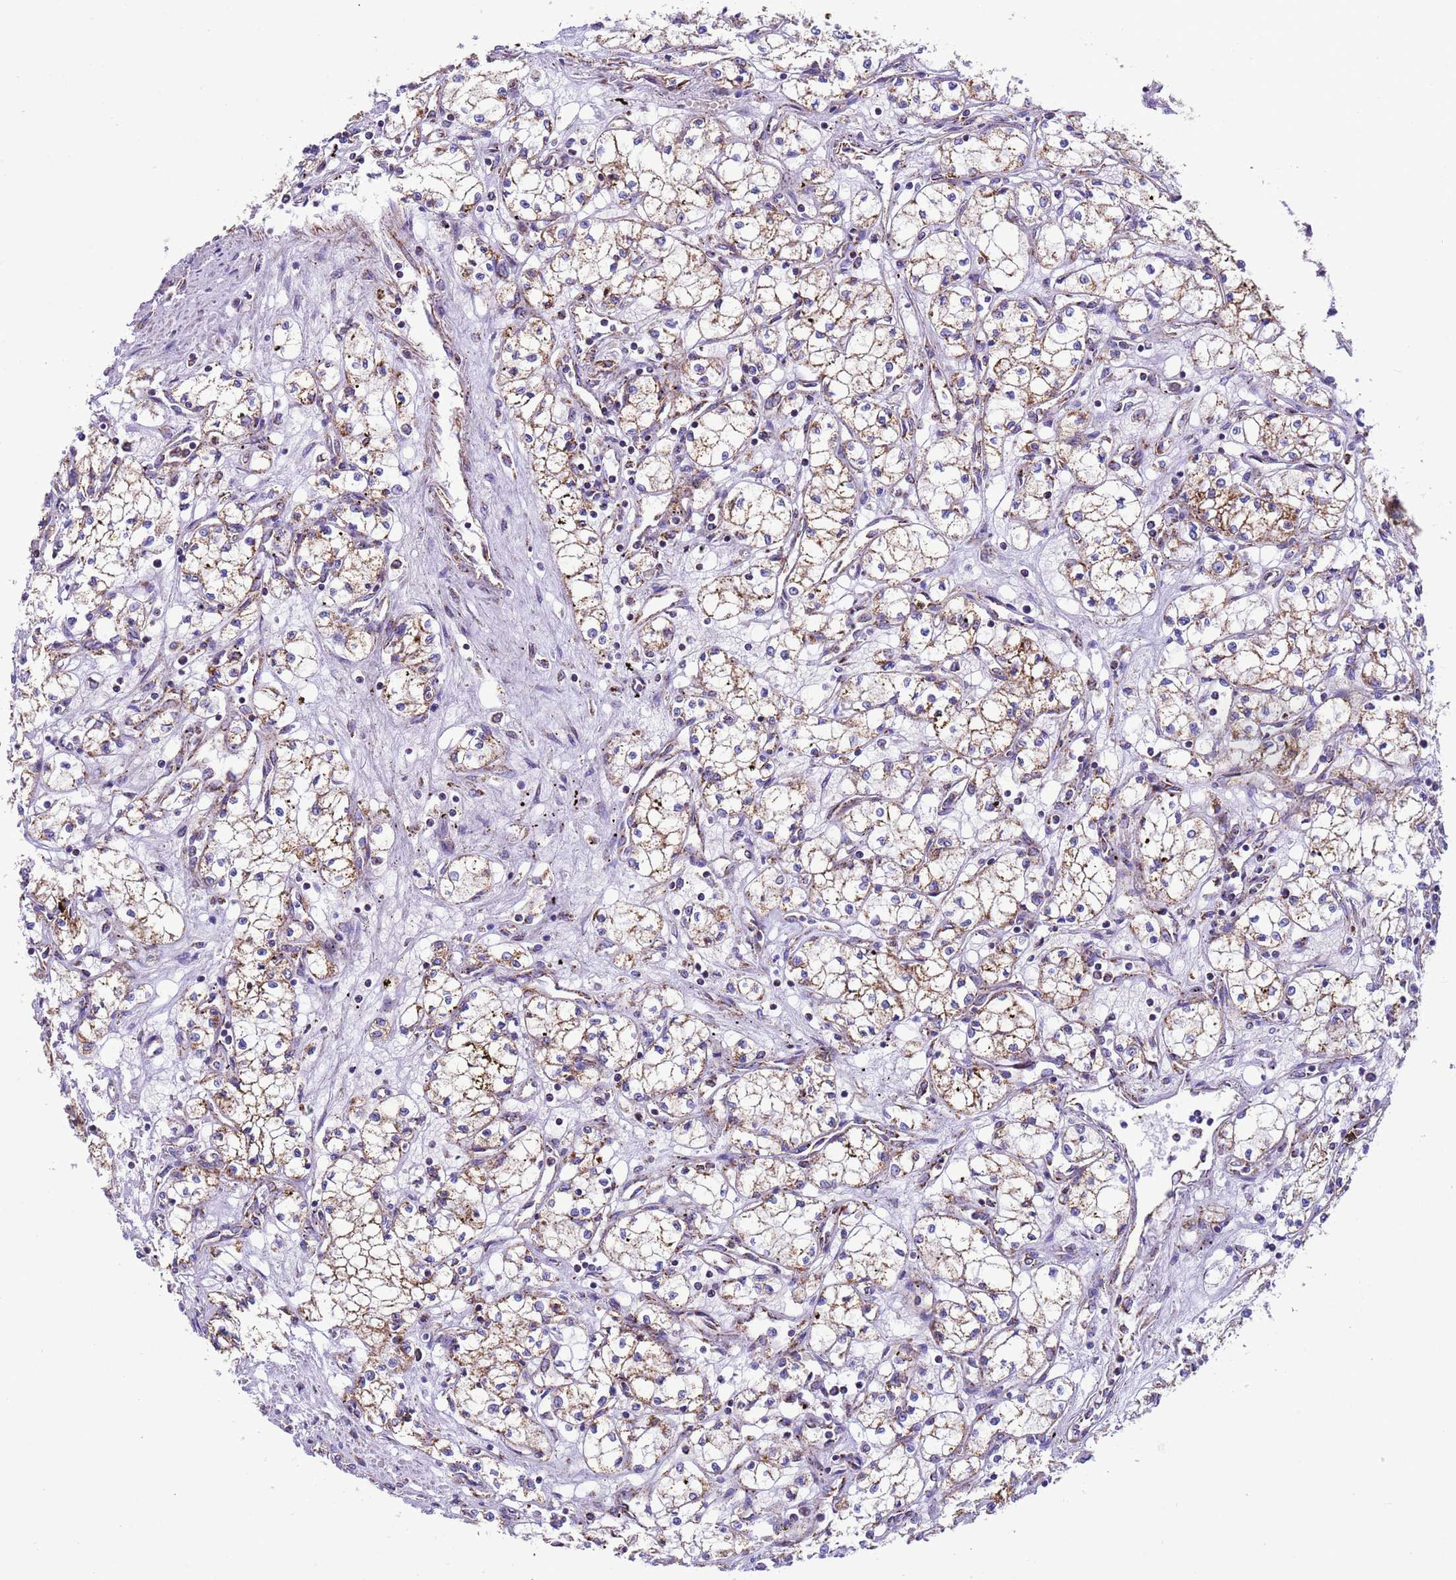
{"staining": {"intensity": "weak", "quantity": "25%-75%", "location": "cytoplasmic/membranous"}, "tissue": "renal cancer", "cell_type": "Tumor cells", "image_type": "cancer", "snomed": [{"axis": "morphology", "description": "Adenocarcinoma, NOS"}, {"axis": "topography", "description": "Kidney"}], "caption": "Renal adenocarcinoma tissue shows weak cytoplasmic/membranous staining in approximately 25%-75% of tumor cells", "gene": "CCDC191", "patient": {"sex": "male", "age": 59}}